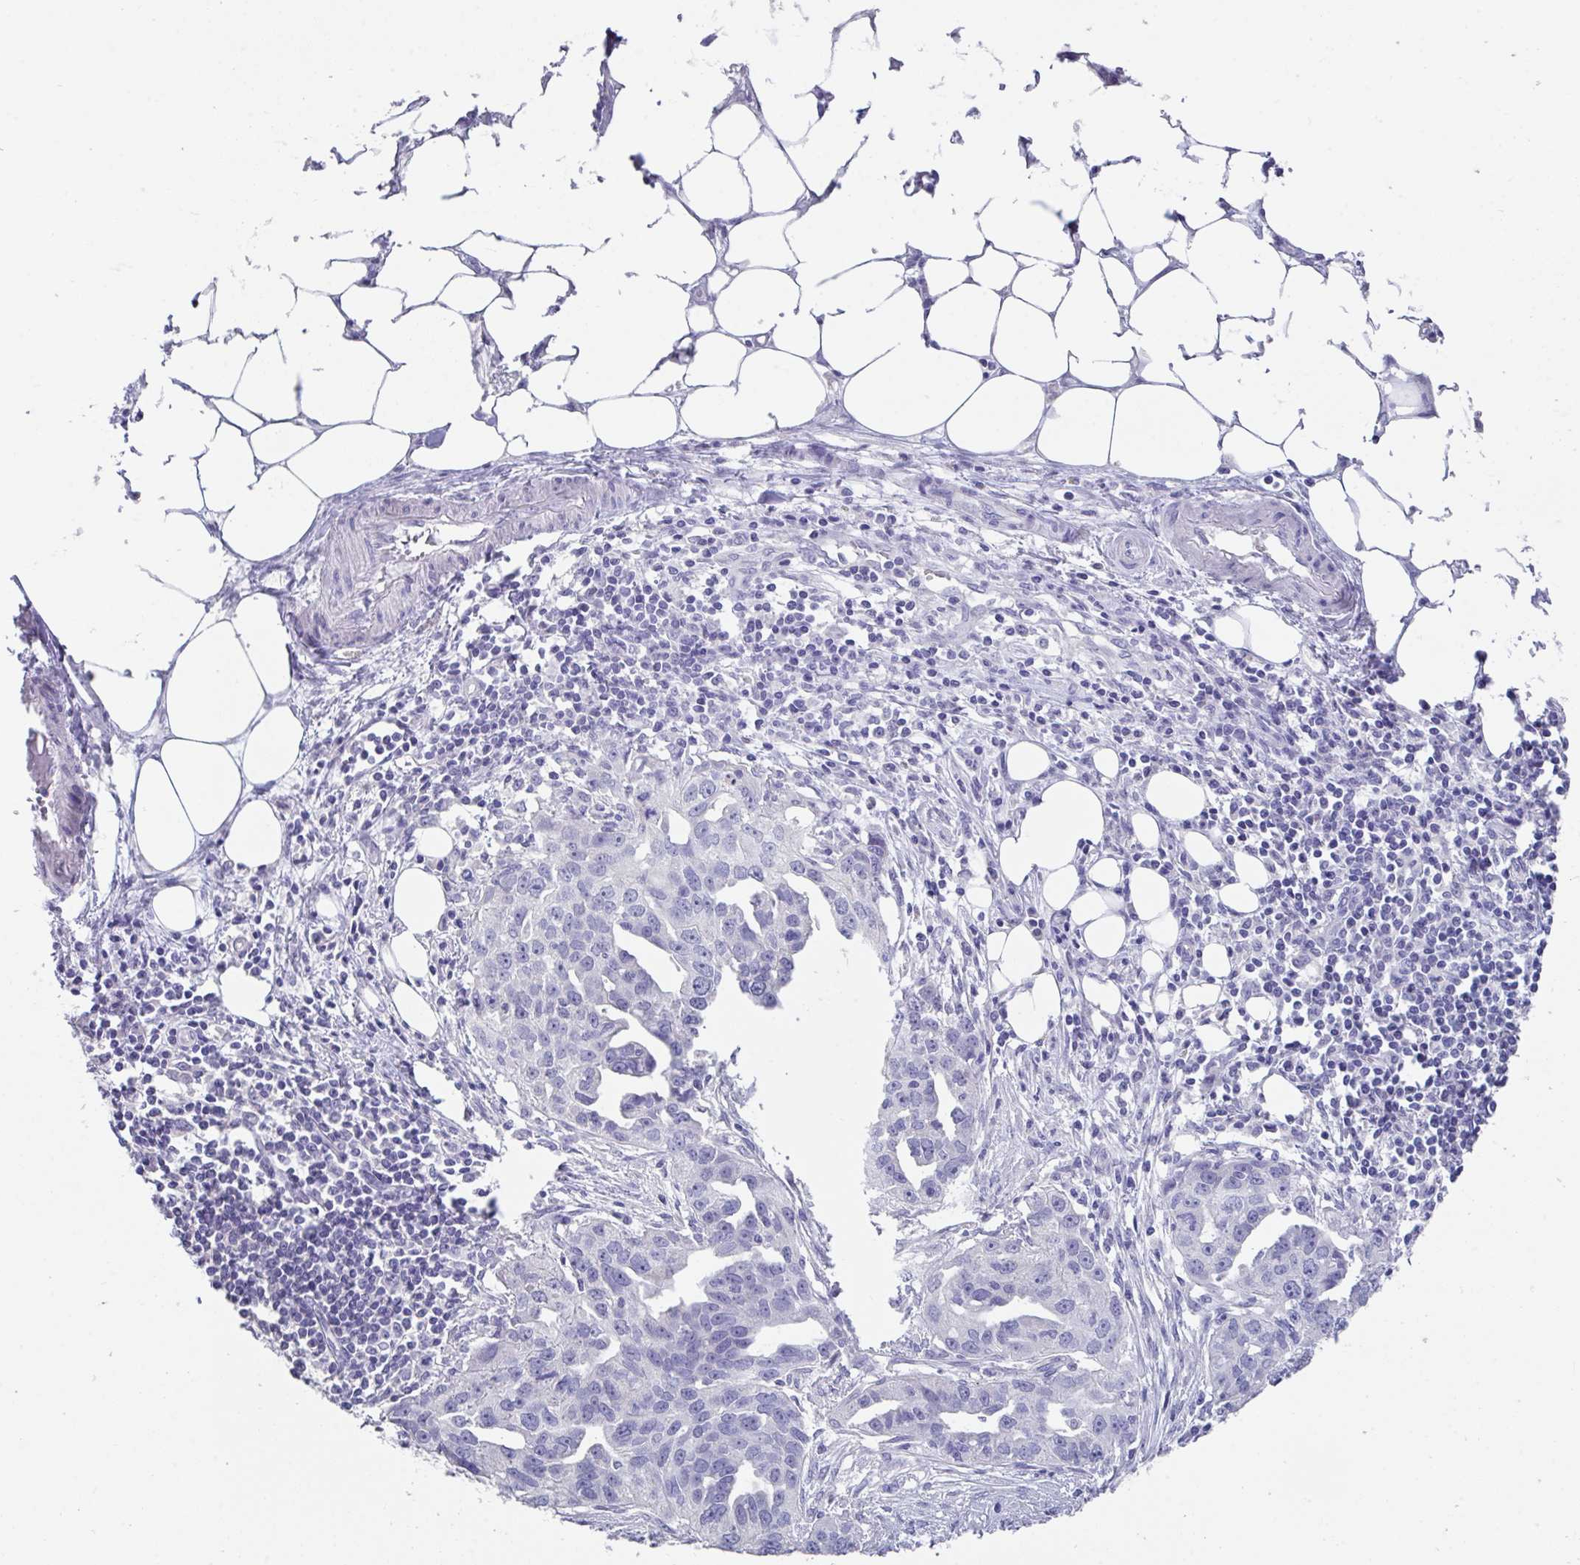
{"staining": {"intensity": "negative", "quantity": "none", "location": "none"}, "tissue": "ovarian cancer", "cell_type": "Tumor cells", "image_type": "cancer", "snomed": [{"axis": "morphology", "description": "Carcinoma, endometroid"}, {"axis": "morphology", "description": "Cystadenocarcinoma, serous, NOS"}, {"axis": "topography", "description": "Ovary"}], "caption": "The photomicrograph exhibits no staining of tumor cells in ovarian cancer (endometroid carcinoma).", "gene": "SLC44A4", "patient": {"sex": "female", "age": 45}}